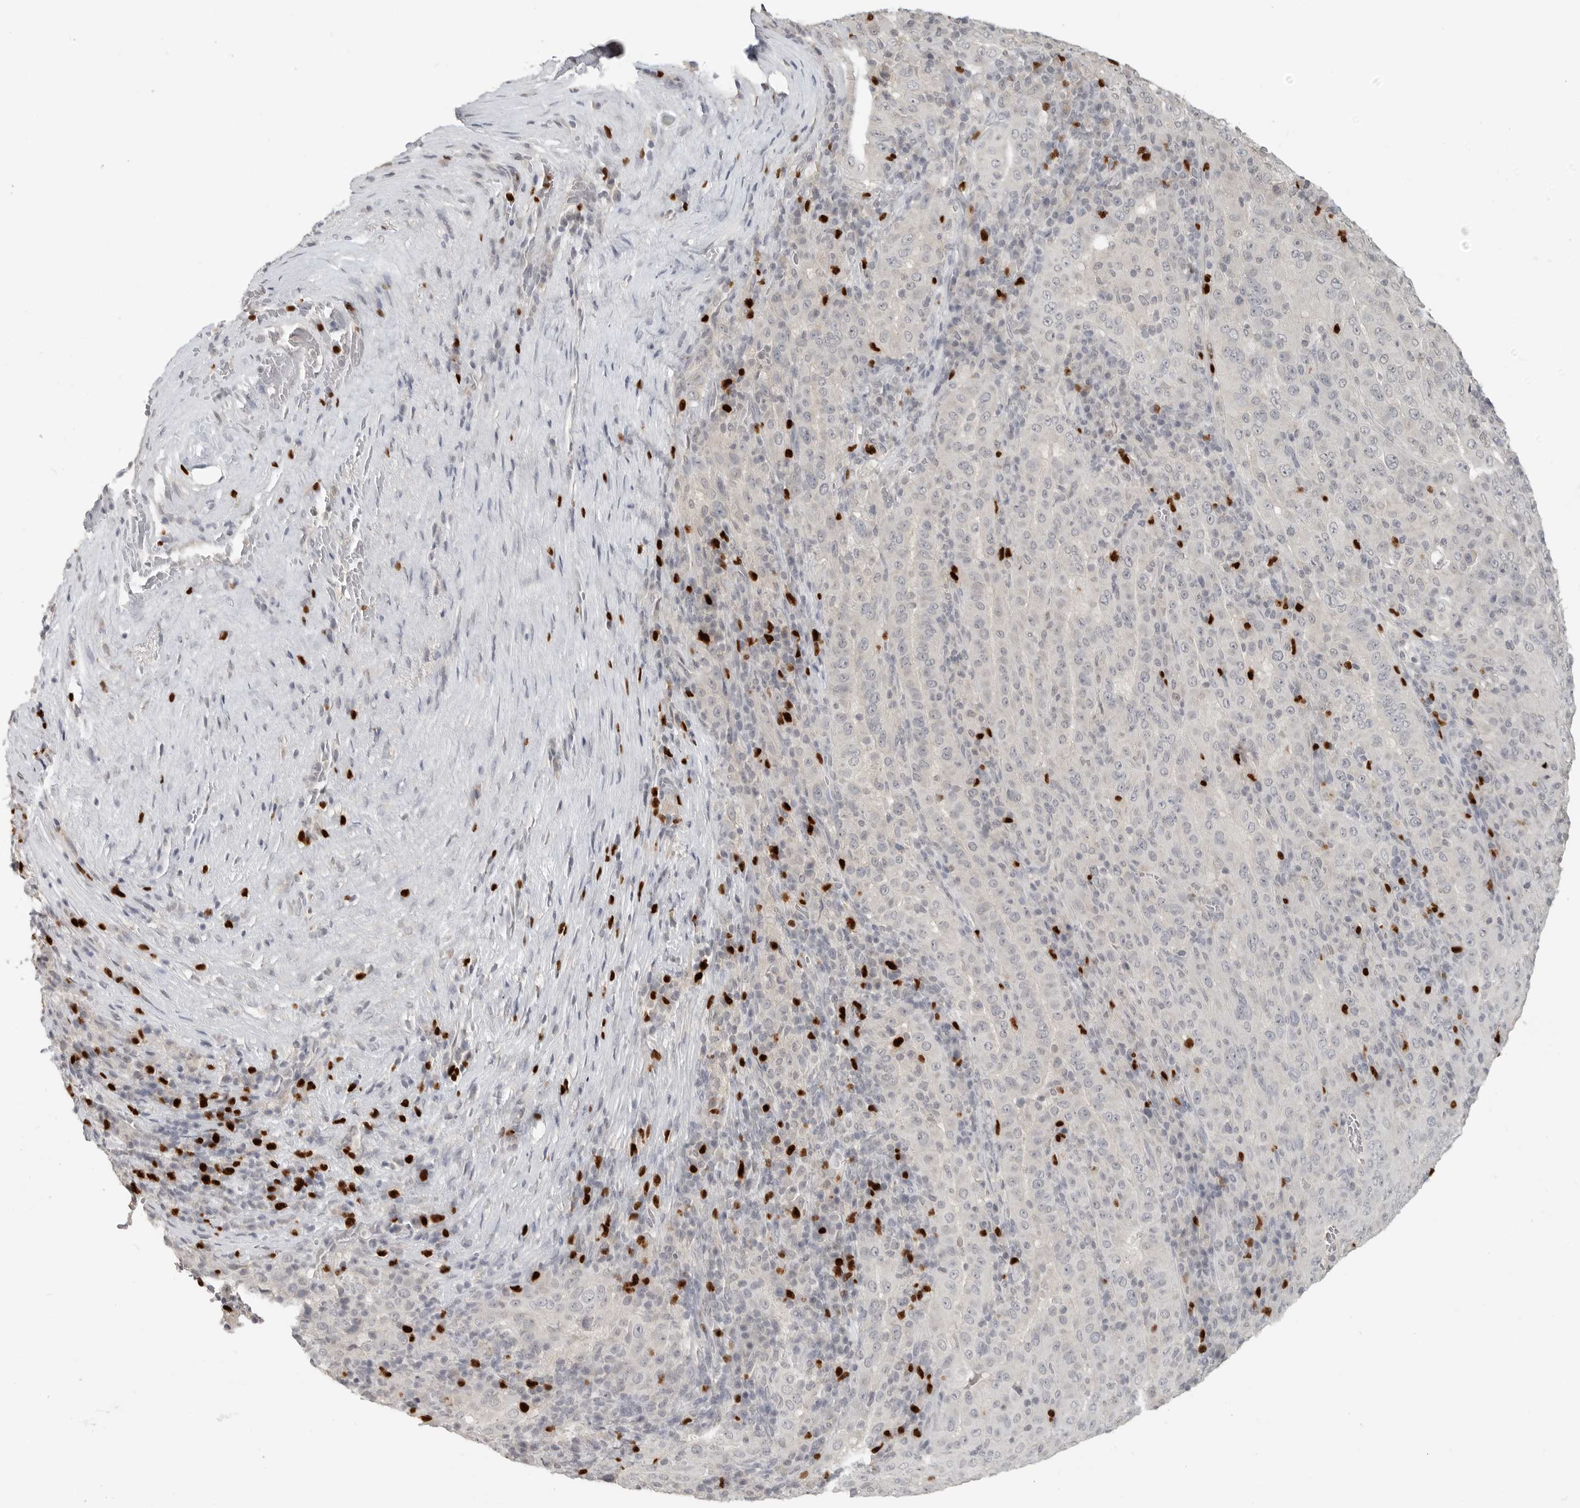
{"staining": {"intensity": "negative", "quantity": "none", "location": "none"}, "tissue": "pancreatic cancer", "cell_type": "Tumor cells", "image_type": "cancer", "snomed": [{"axis": "morphology", "description": "Adenocarcinoma, NOS"}, {"axis": "topography", "description": "Pancreas"}], "caption": "Immunohistochemistry image of neoplastic tissue: pancreatic adenocarcinoma stained with DAB demonstrates no significant protein positivity in tumor cells.", "gene": "FOXP3", "patient": {"sex": "male", "age": 63}}